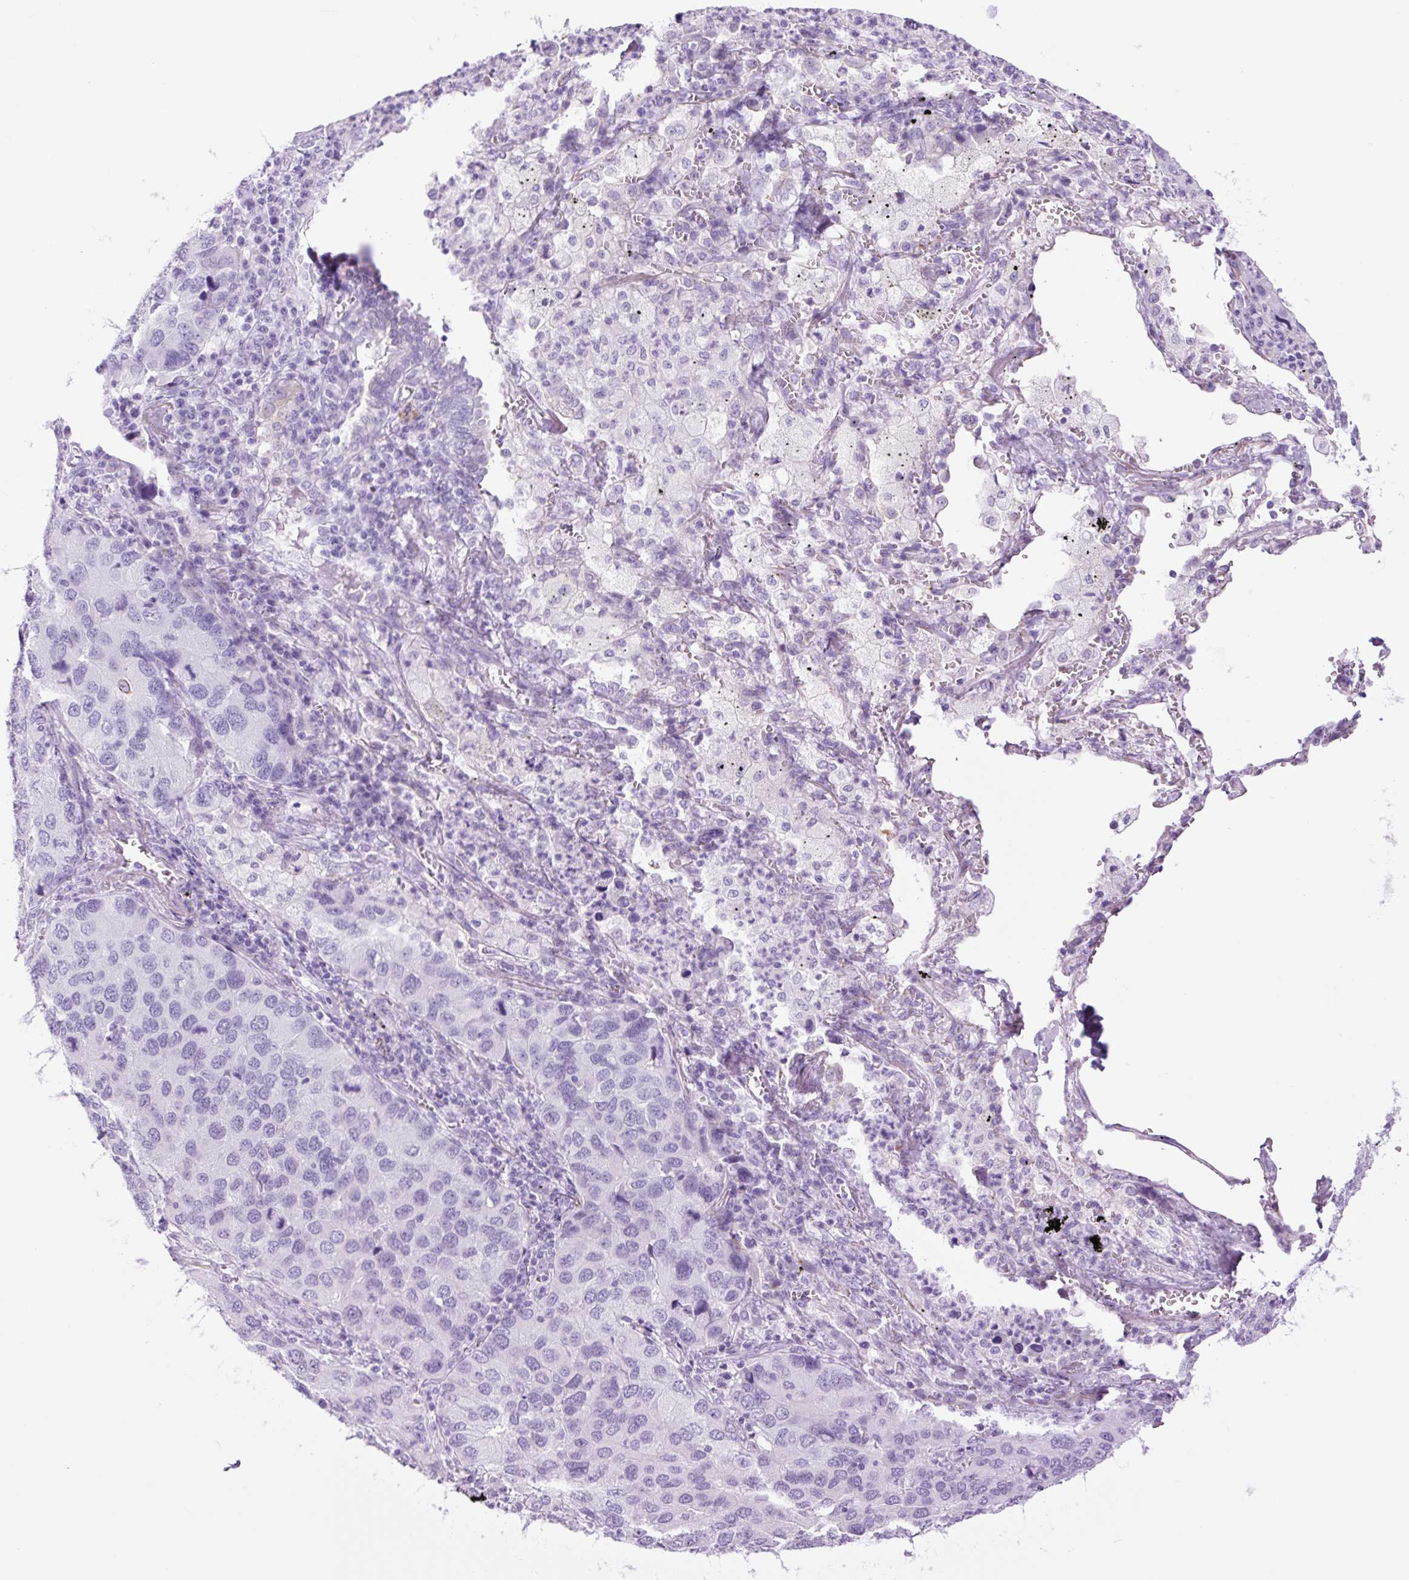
{"staining": {"intensity": "negative", "quantity": "none", "location": "none"}, "tissue": "lung cancer", "cell_type": "Tumor cells", "image_type": "cancer", "snomed": [{"axis": "morphology", "description": "Aneuploidy"}, {"axis": "morphology", "description": "Adenocarcinoma, NOS"}, {"axis": "topography", "description": "Lymph node"}, {"axis": "topography", "description": "Lung"}], "caption": "Human lung adenocarcinoma stained for a protein using IHC reveals no expression in tumor cells.", "gene": "TFF2", "patient": {"sex": "female", "age": 74}}